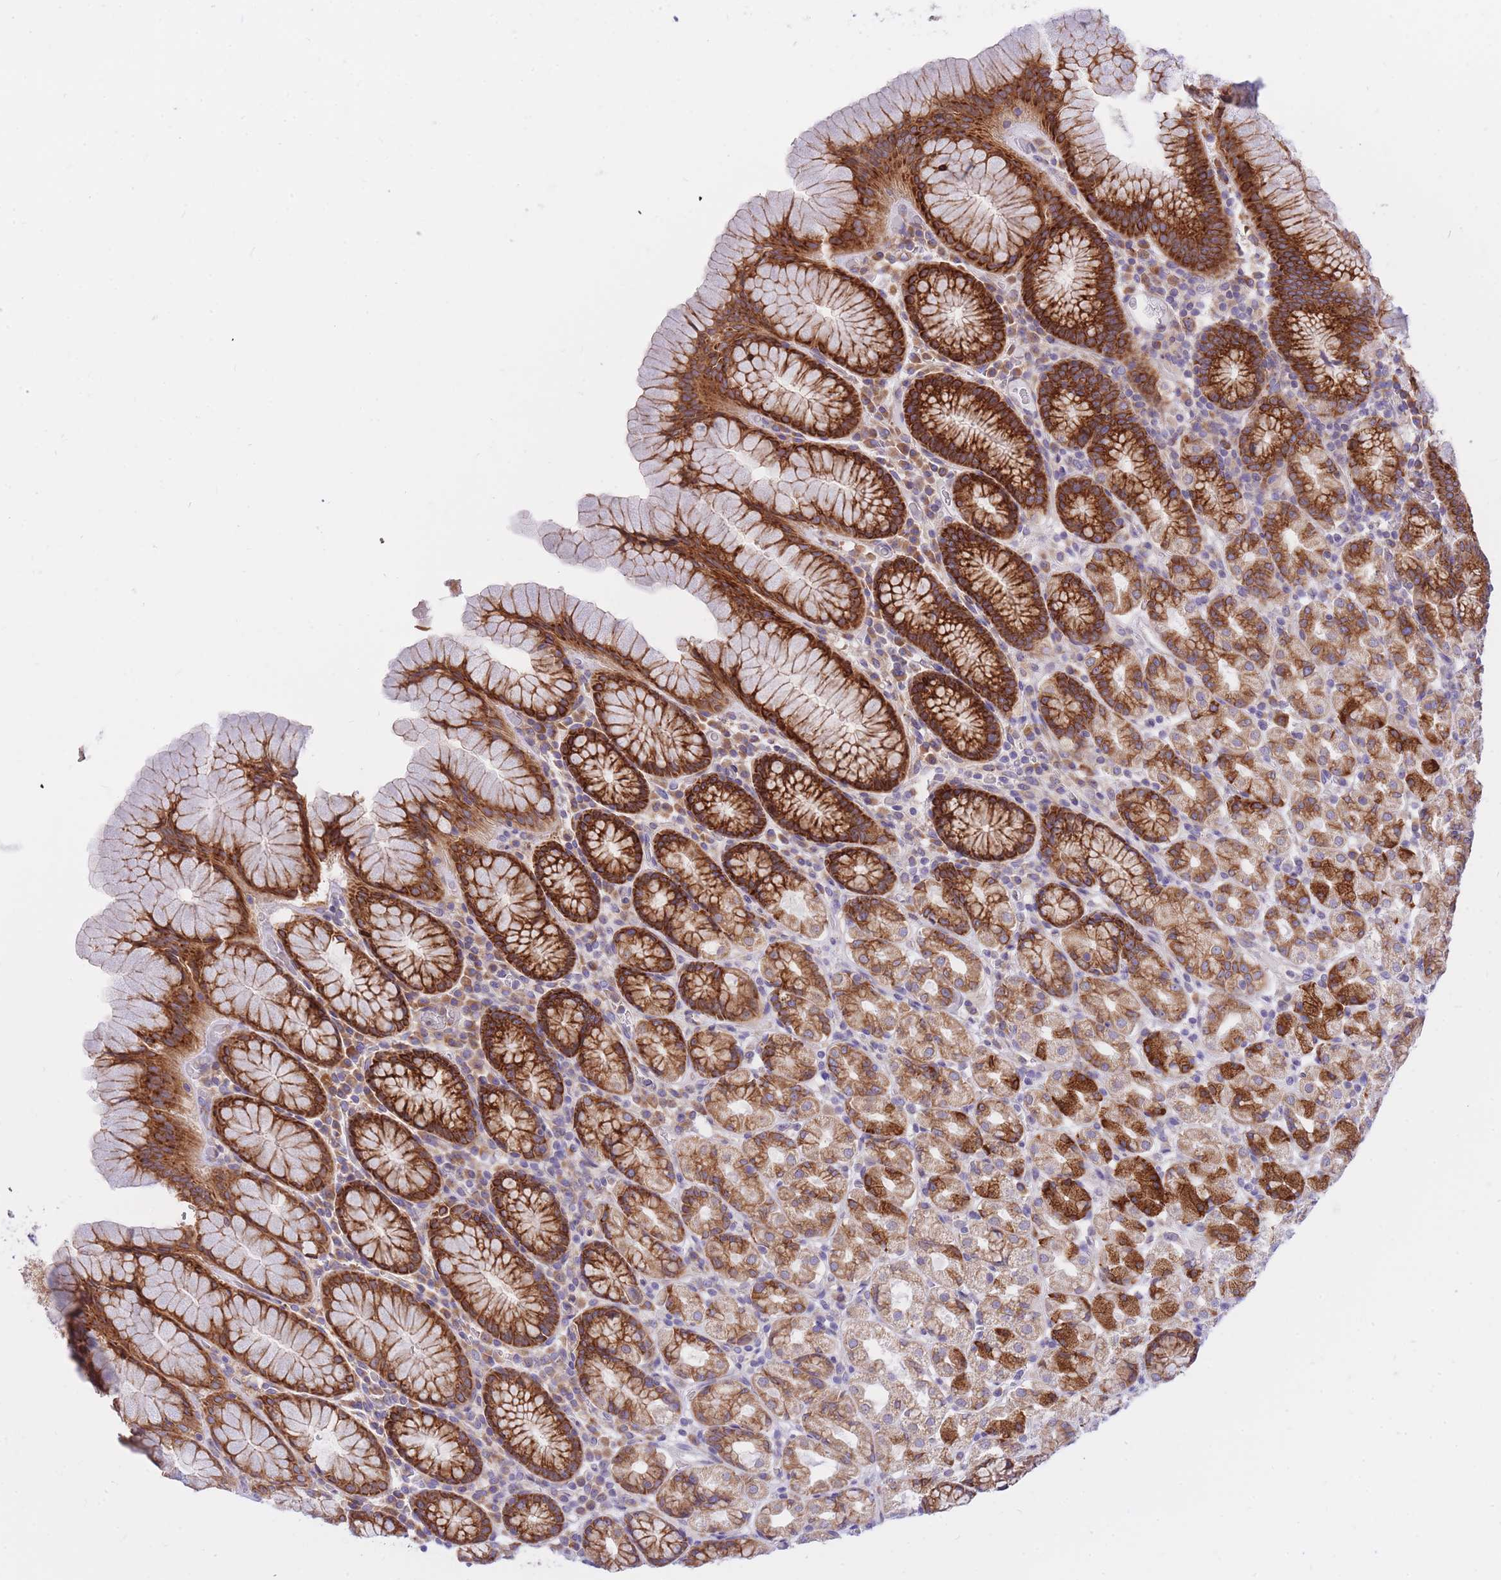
{"staining": {"intensity": "strong", "quantity": ">75%", "location": "cytoplasmic/membranous"}, "tissue": "stomach", "cell_type": "Glandular cells", "image_type": "normal", "snomed": [{"axis": "morphology", "description": "Normal tissue, NOS"}, {"axis": "topography", "description": "Stomach, upper"}, {"axis": "topography", "description": "Stomach"}], "caption": "Unremarkable stomach was stained to show a protein in brown. There is high levels of strong cytoplasmic/membranous positivity in about >75% of glandular cells. (brown staining indicates protein expression, while blue staining denotes nuclei).", "gene": "GBP7", "patient": {"sex": "male", "age": 62}}